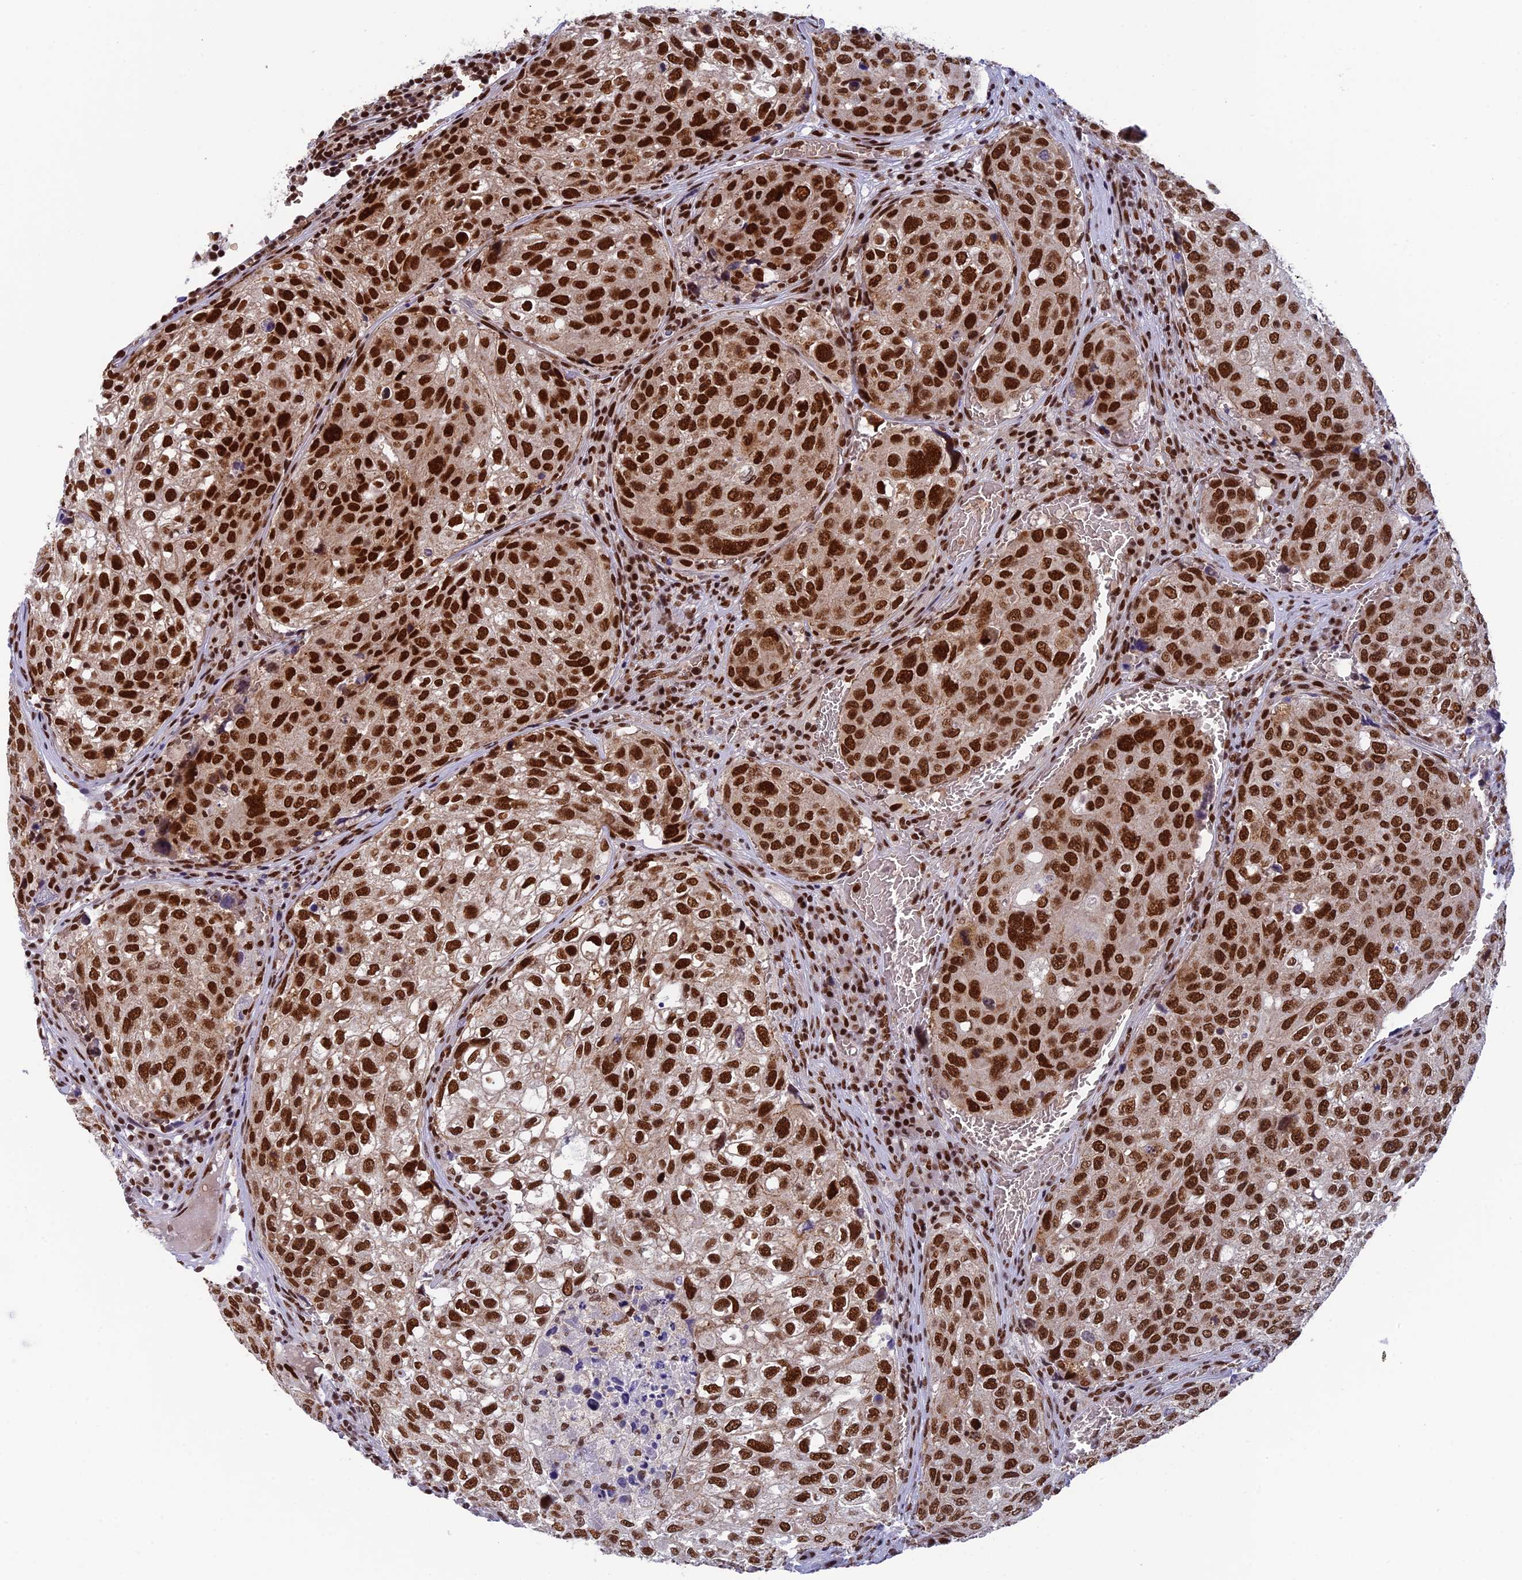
{"staining": {"intensity": "strong", "quantity": ">75%", "location": "nuclear"}, "tissue": "urothelial cancer", "cell_type": "Tumor cells", "image_type": "cancer", "snomed": [{"axis": "morphology", "description": "Urothelial carcinoma, High grade"}, {"axis": "topography", "description": "Lymph node"}, {"axis": "topography", "description": "Urinary bladder"}], "caption": "Immunohistochemical staining of urothelial cancer demonstrates high levels of strong nuclear staining in about >75% of tumor cells. (IHC, brightfield microscopy, high magnification).", "gene": "EEF1AKMT3", "patient": {"sex": "male", "age": 51}}